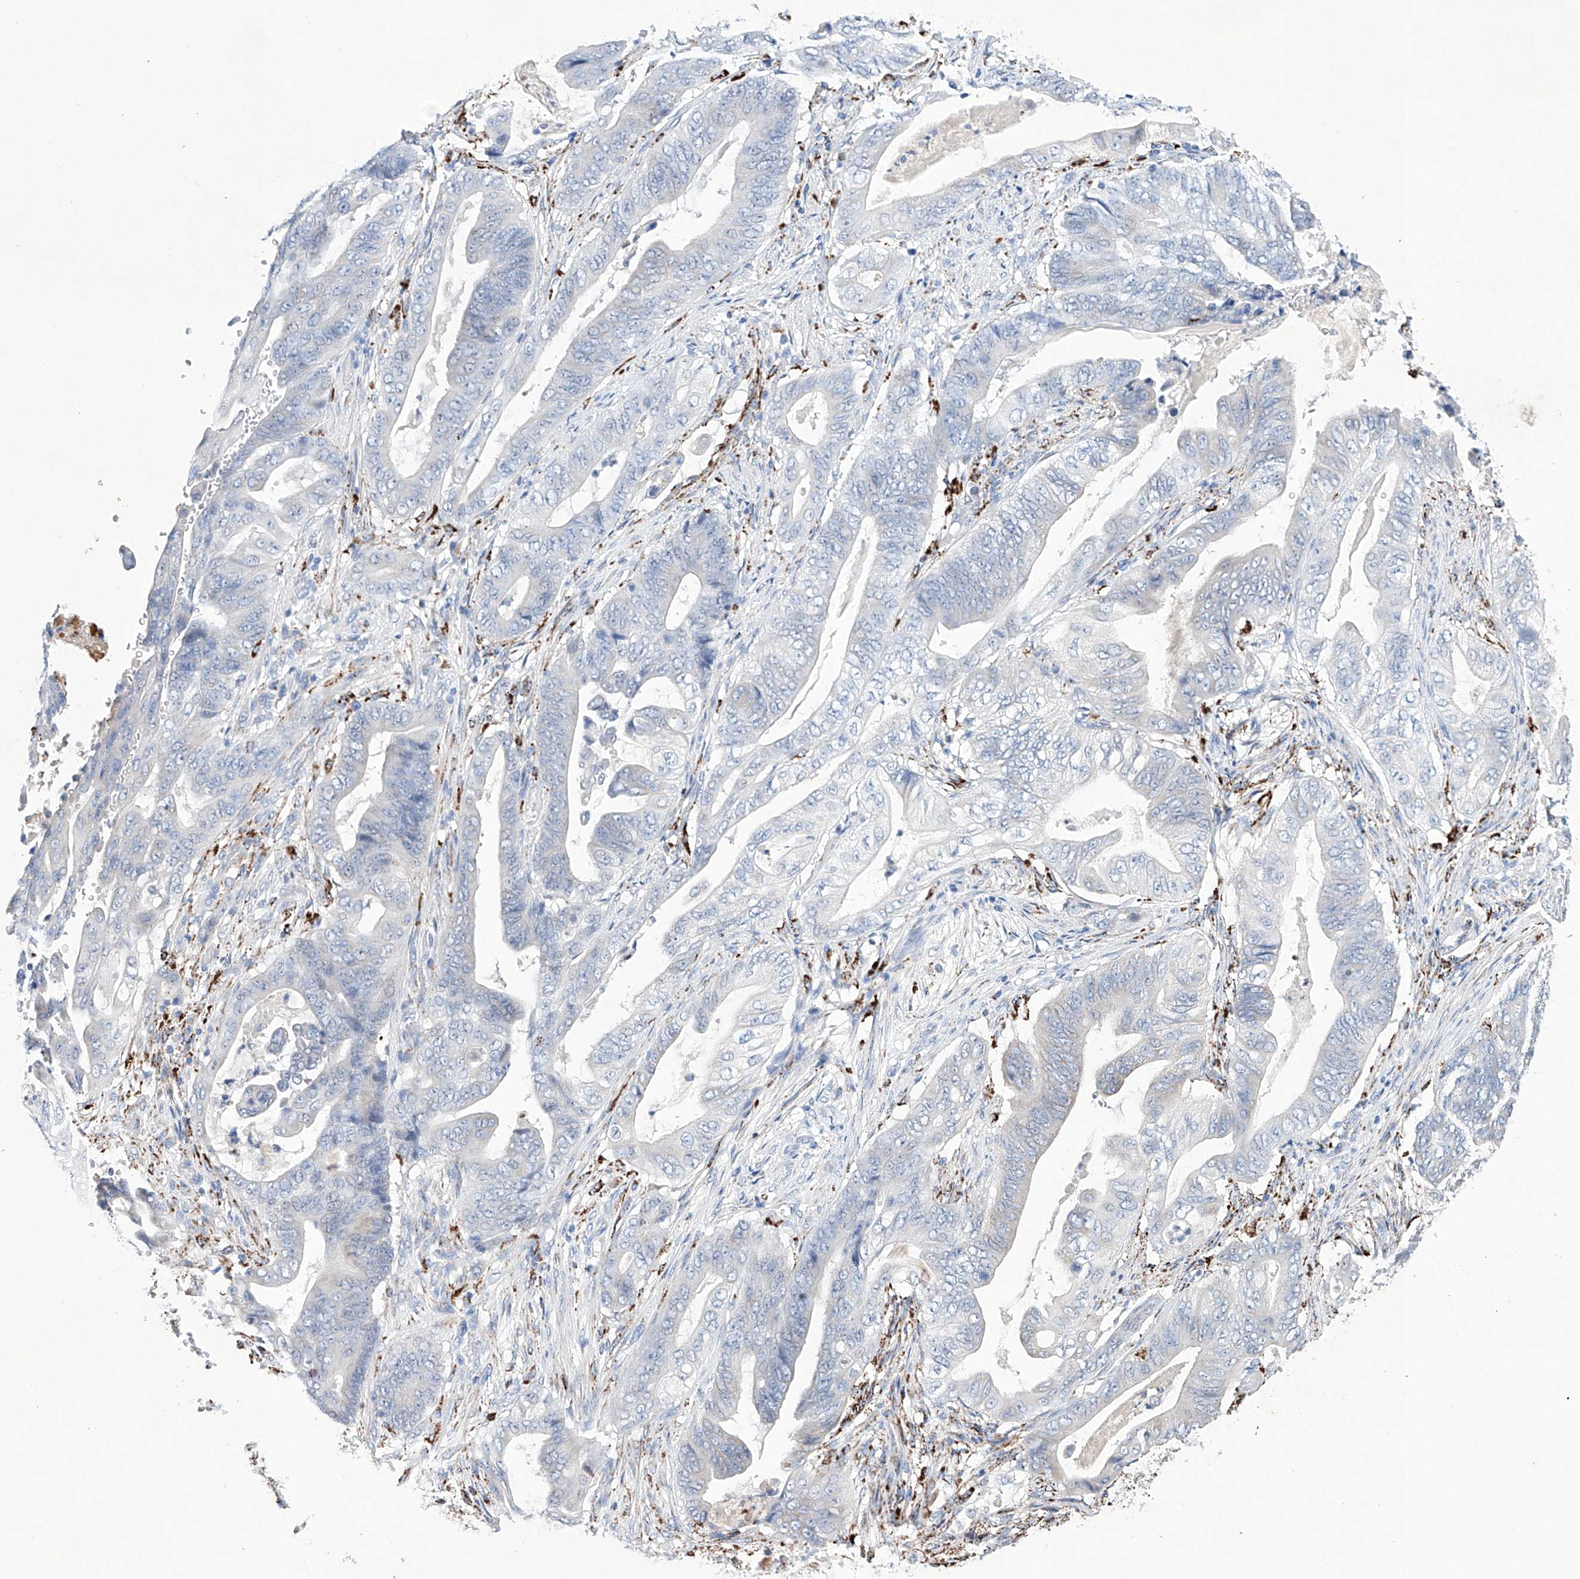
{"staining": {"intensity": "negative", "quantity": "none", "location": "none"}, "tissue": "stomach cancer", "cell_type": "Tumor cells", "image_type": "cancer", "snomed": [{"axis": "morphology", "description": "Adenocarcinoma, NOS"}, {"axis": "topography", "description": "Stomach"}], "caption": "Immunohistochemistry of human stomach cancer (adenocarcinoma) shows no expression in tumor cells.", "gene": "NRROS", "patient": {"sex": "female", "age": 73}}